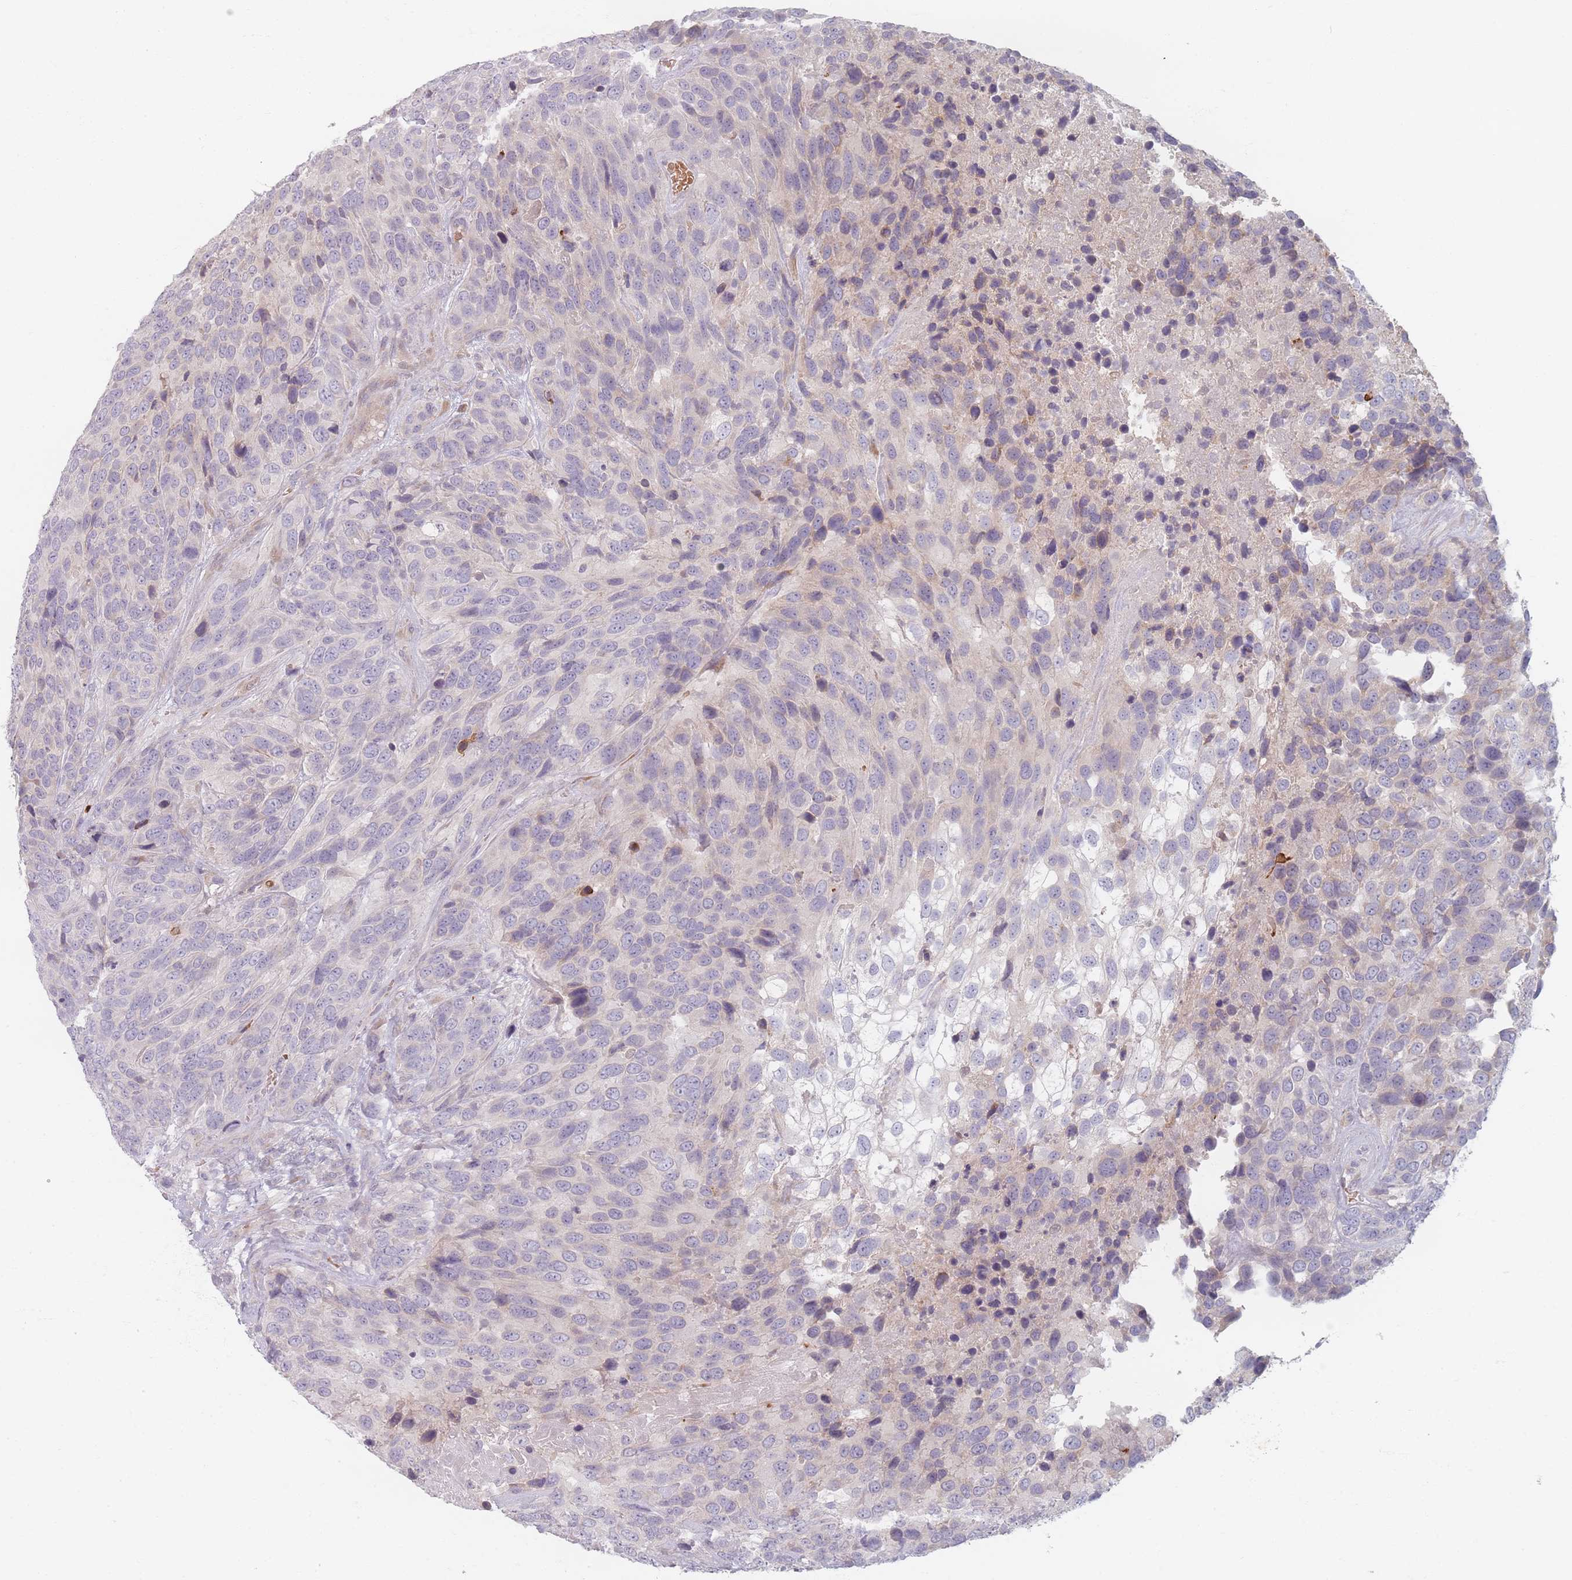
{"staining": {"intensity": "negative", "quantity": "none", "location": "none"}, "tissue": "urothelial cancer", "cell_type": "Tumor cells", "image_type": "cancer", "snomed": [{"axis": "morphology", "description": "Urothelial carcinoma, High grade"}, {"axis": "topography", "description": "Urinary bladder"}], "caption": "Tumor cells show no significant expression in urothelial cancer.", "gene": "TMOD1", "patient": {"sex": "female", "age": 70}}